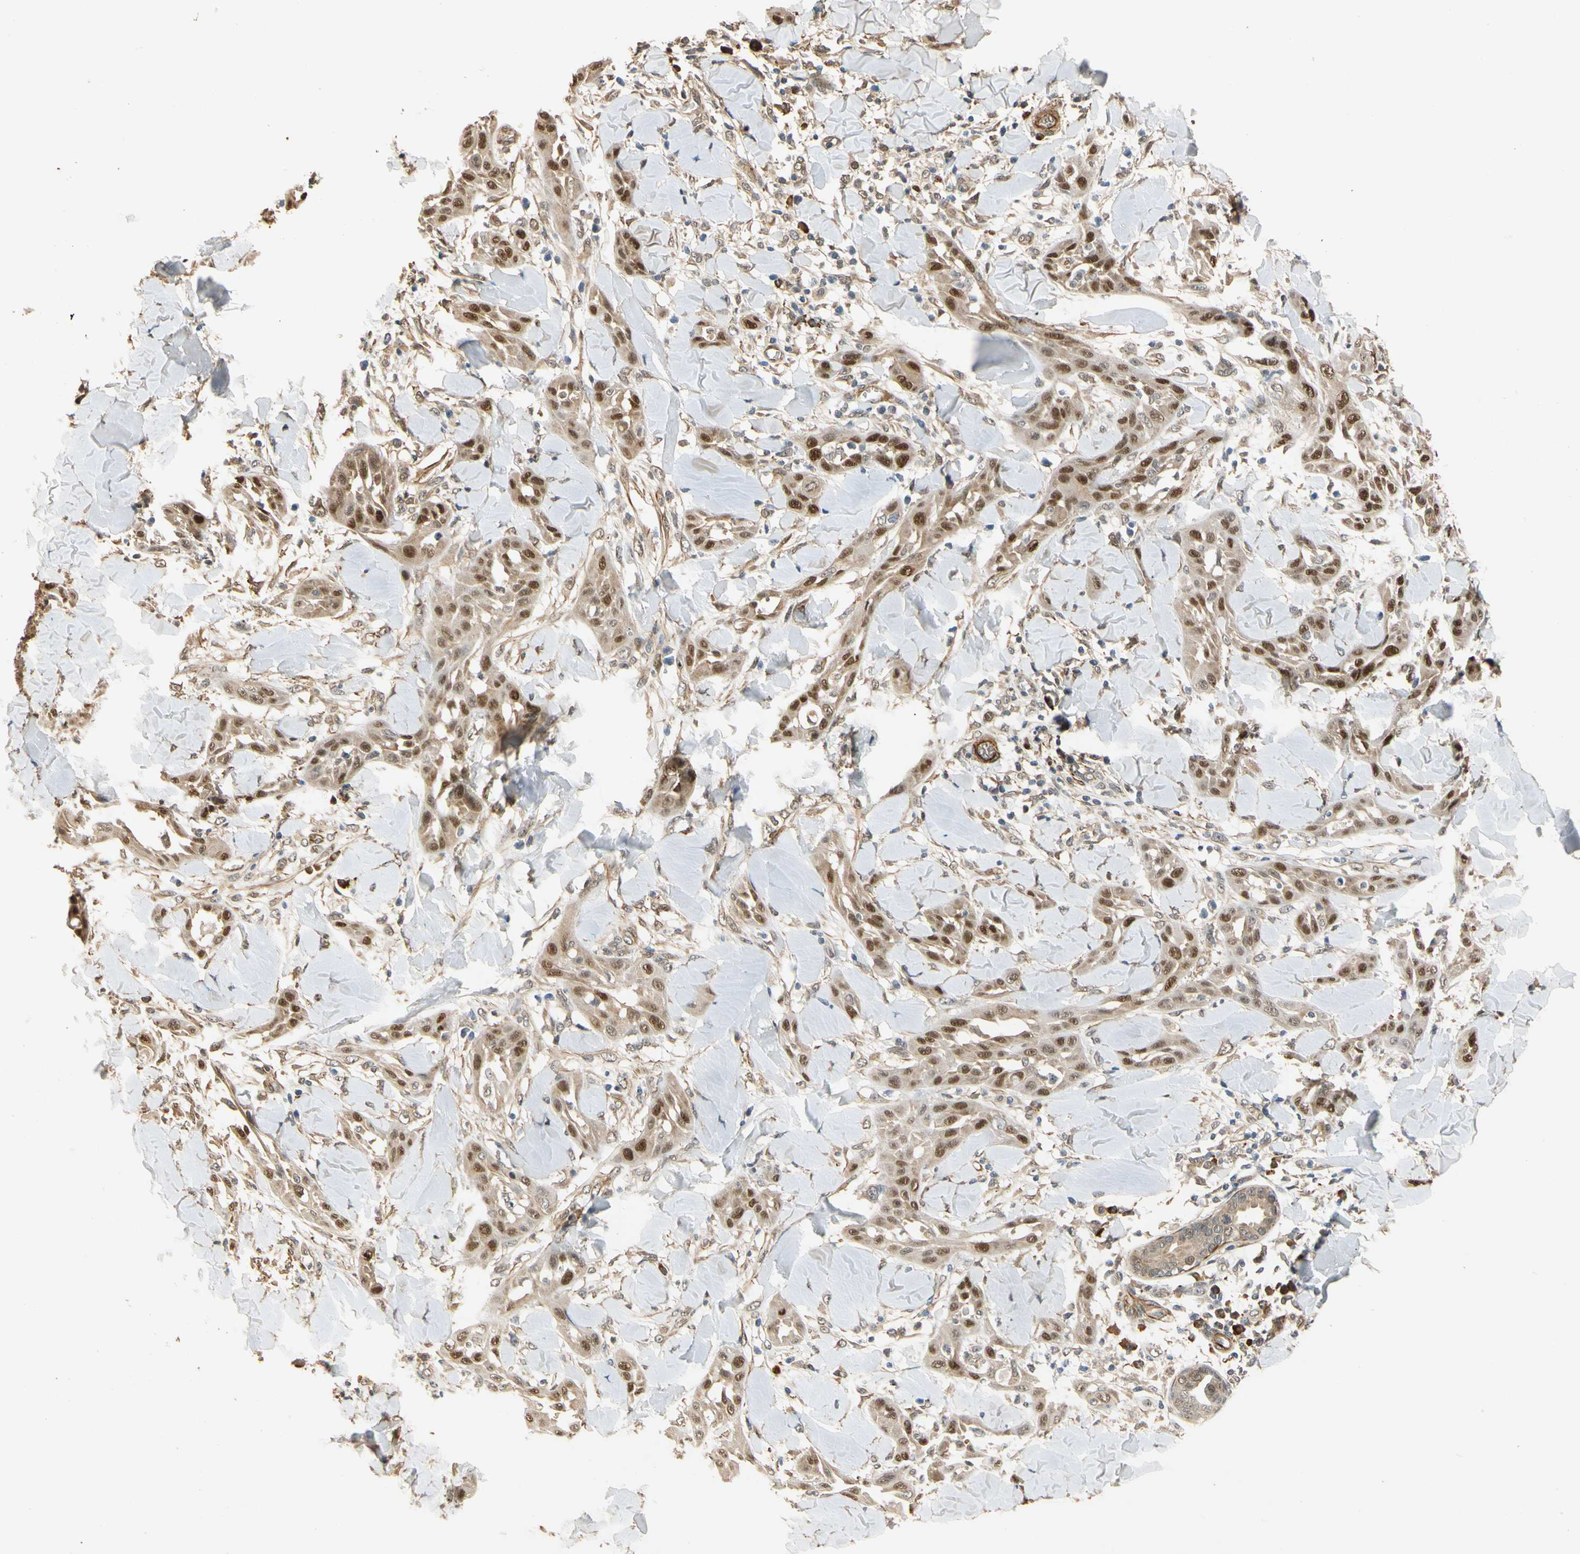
{"staining": {"intensity": "moderate", "quantity": "25%-75%", "location": "nuclear"}, "tissue": "skin cancer", "cell_type": "Tumor cells", "image_type": "cancer", "snomed": [{"axis": "morphology", "description": "Squamous cell carcinoma, NOS"}, {"axis": "topography", "description": "Skin"}], "caption": "Moderate nuclear positivity for a protein is identified in about 25%-75% of tumor cells of skin squamous cell carcinoma using immunohistochemistry.", "gene": "QSER1", "patient": {"sex": "male", "age": 24}}